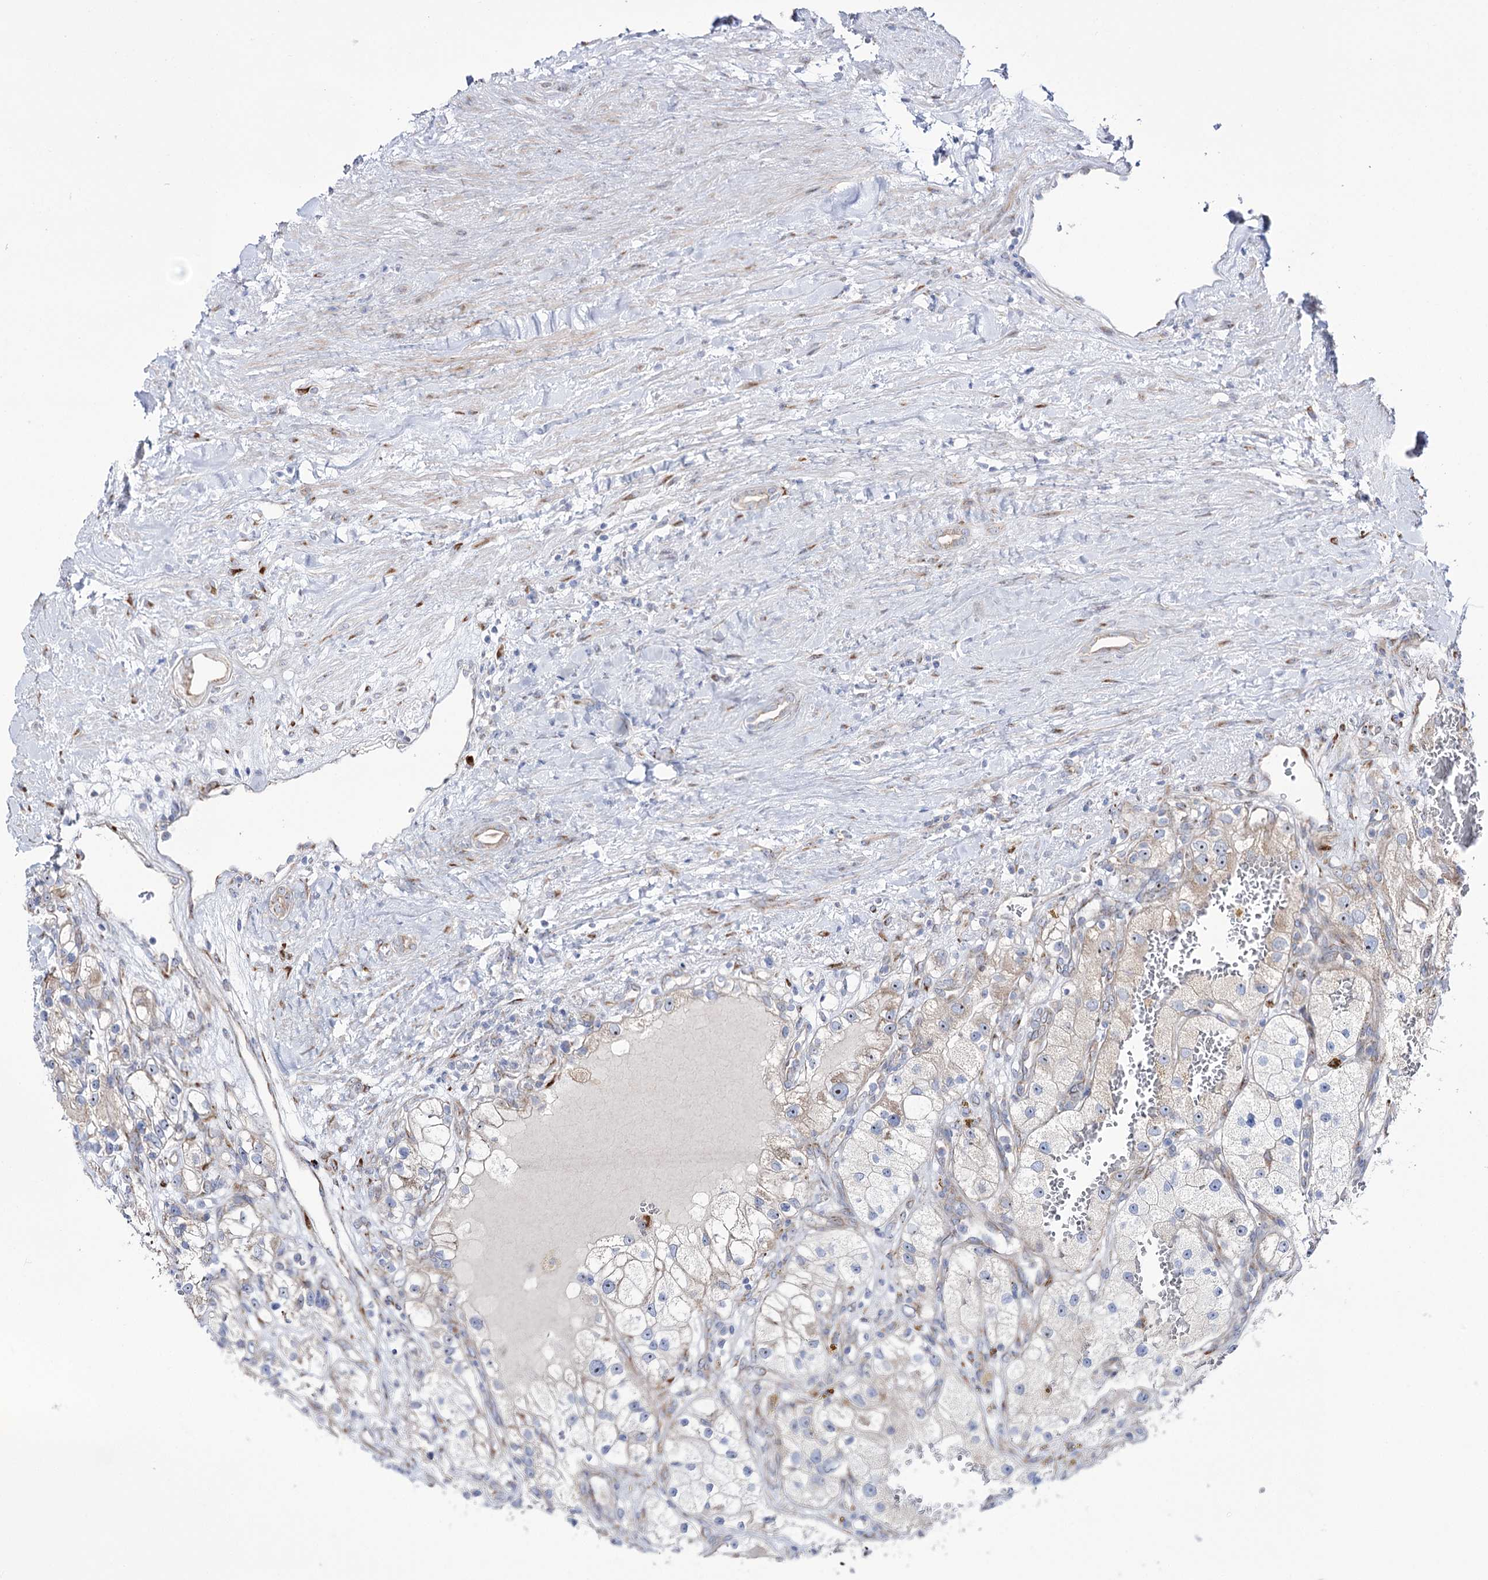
{"staining": {"intensity": "weak", "quantity": "<25%", "location": "cytoplasmic/membranous"}, "tissue": "renal cancer", "cell_type": "Tumor cells", "image_type": "cancer", "snomed": [{"axis": "morphology", "description": "Adenocarcinoma, NOS"}, {"axis": "topography", "description": "Kidney"}], "caption": "An image of human renal cancer is negative for staining in tumor cells.", "gene": "METTL5", "patient": {"sex": "female", "age": 57}}